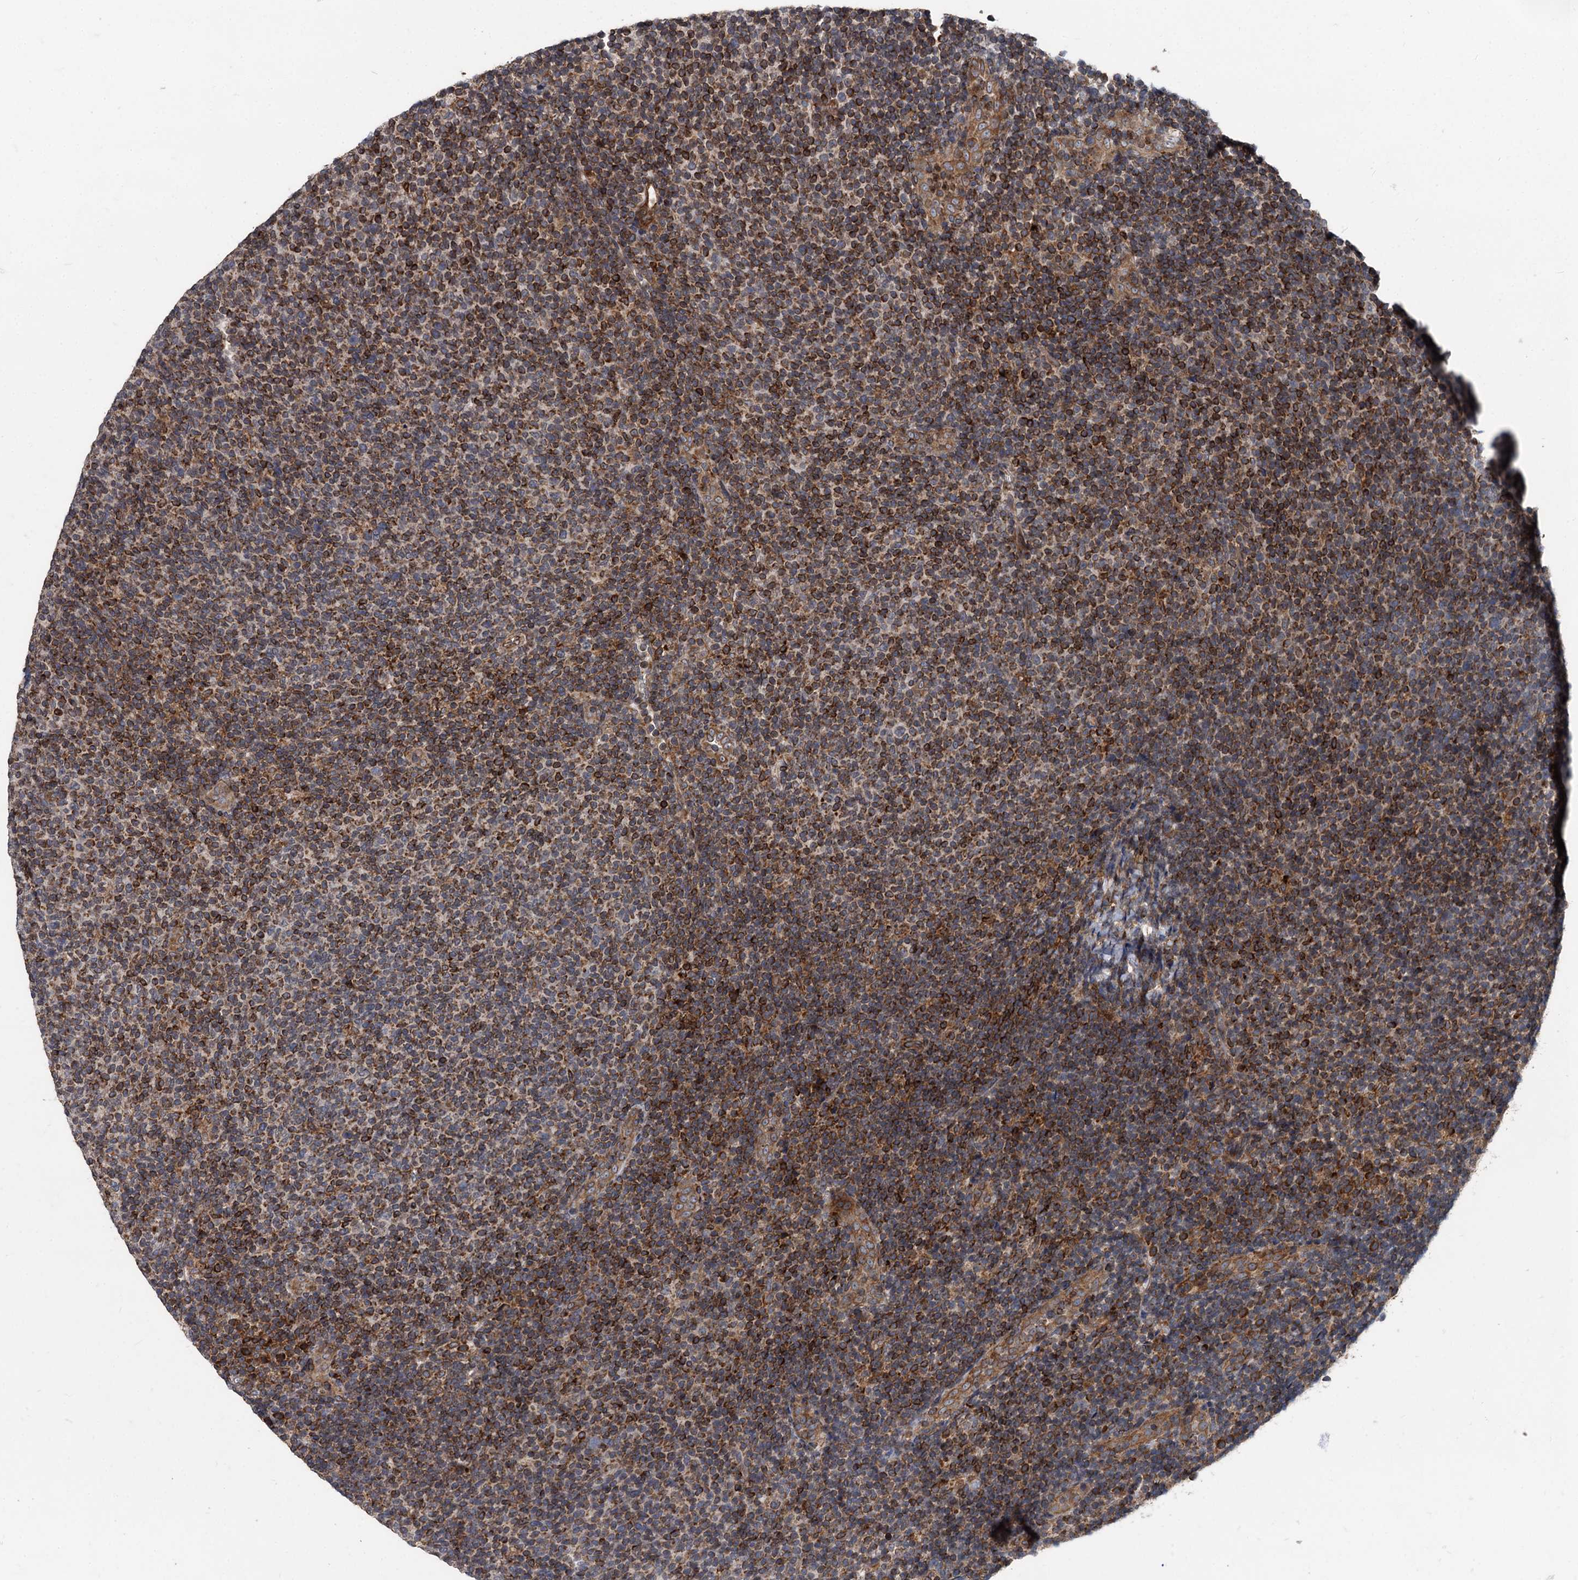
{"staining": {"intensity": "strong", "quantity": "25%-75%", "location": "cytoplasmic/membranous"}, "tissue": "lymphoma", "cell_type": "Tumor cells", "image_type": "cancer", "snomed": [{"axis": "morphology", "description": "Malignant lymphoma, non-Hodgkin's type, Low grade"}, {"axis": "topography", "description": "Lymph node"}], "caption": "Protein expression analysis of low-grade malignant lymphoma, non-Hodgkin's type demonstrates strong cytoplasmic/membranous positivity in approximately 25%-75% of tumor cells.", "gene": "STIM1", "patient": {"sex": "male", "age": 66}}